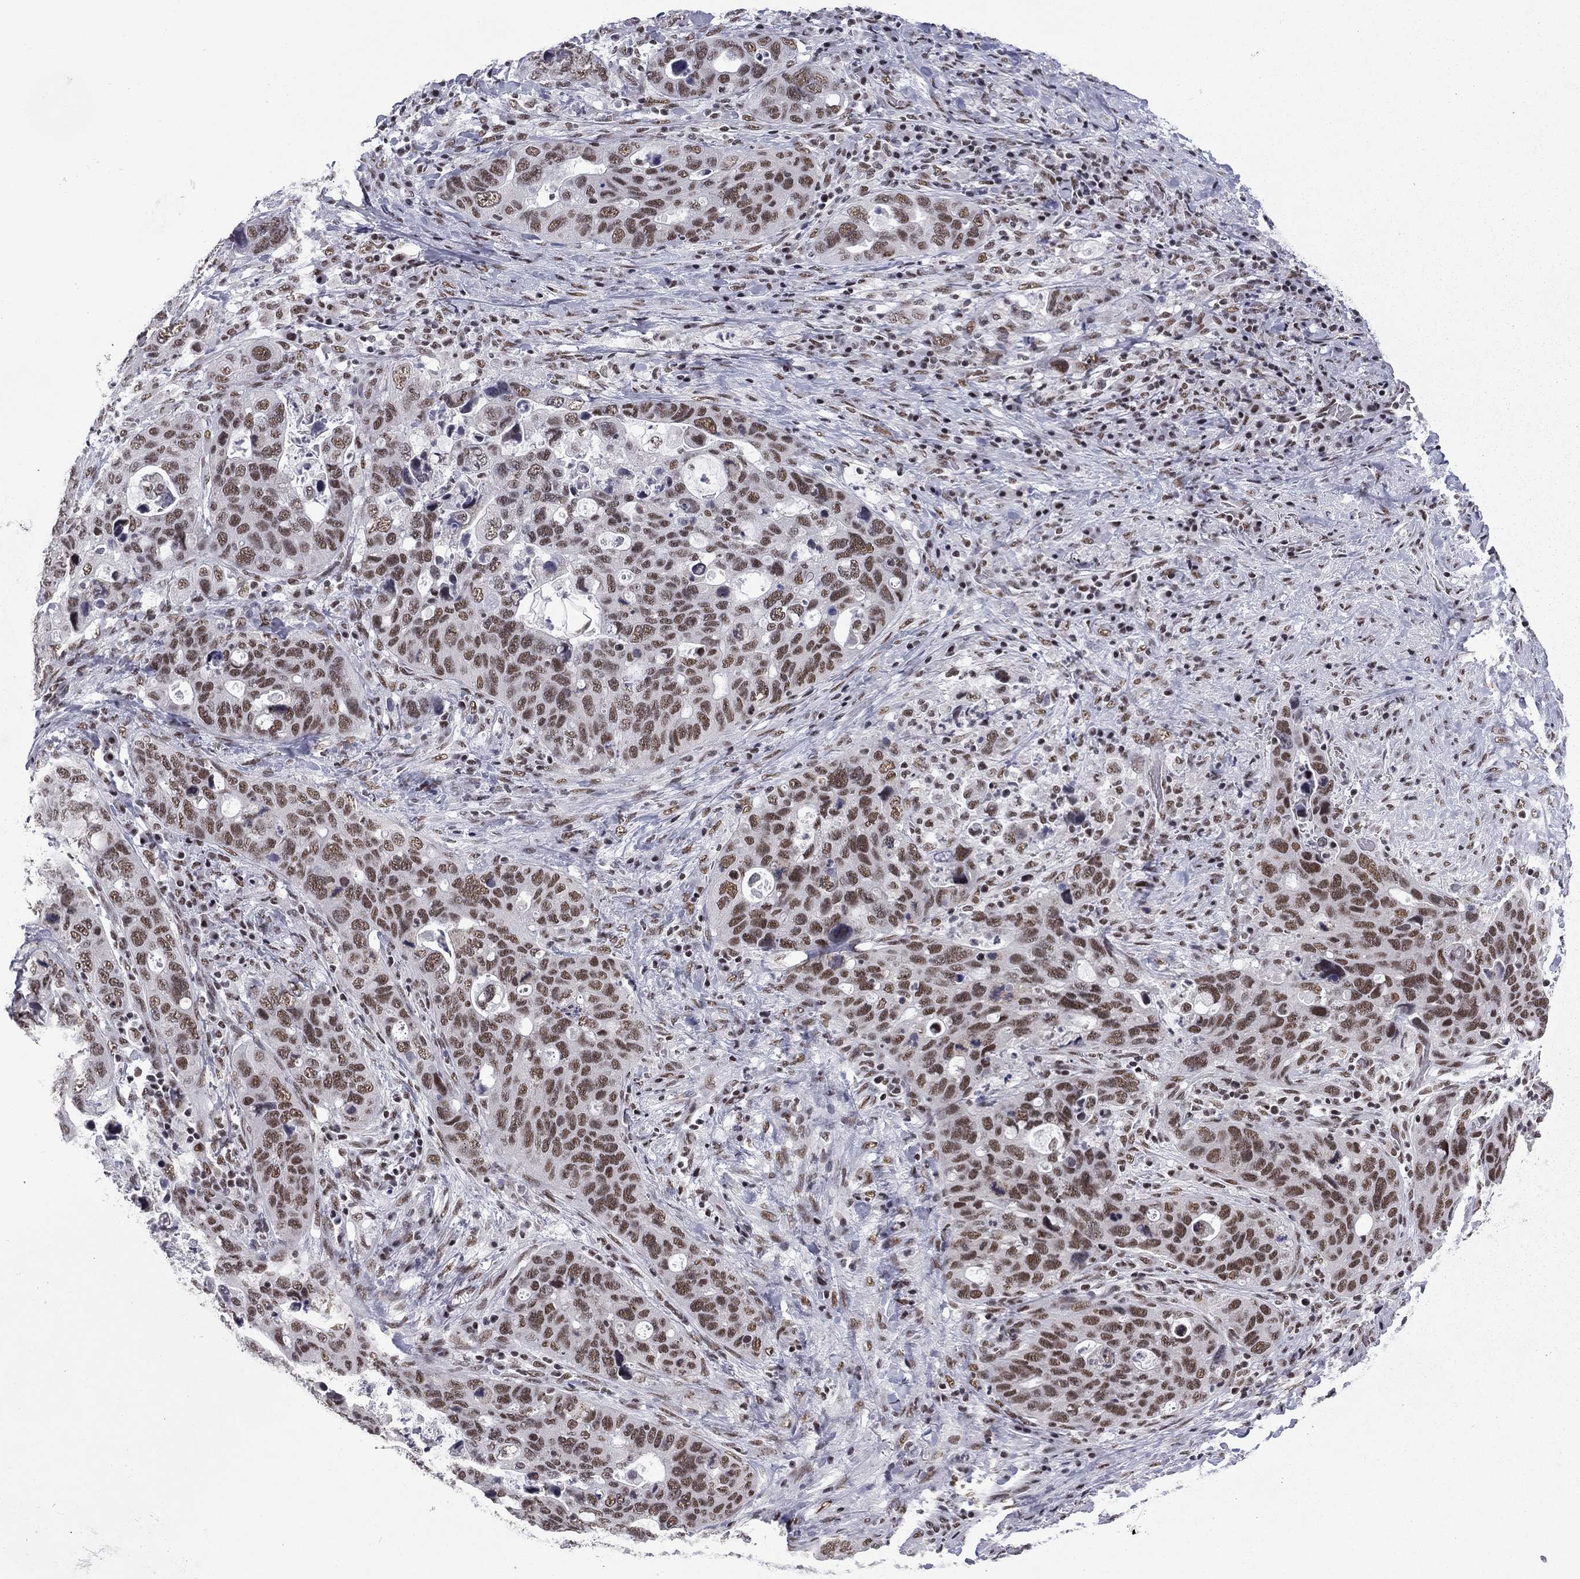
{"staining": {"intensity": "moderate", "quantity": ">75%", "location": "nuclear"}, "tissue": "stomach cancer", "cell_type": "Tumor cells", "image_type": "cancer", "snomed": [{"axis": "morphology", "description": "Adenocarcinoma, NOS"}, {"axis": "topography", "description": "Stomach"}], "caption": "The immunohistochemical stain labels moderate nuclear positivity in tumor cells of stomach cancer tissue.", "gene": "ETV5", "patient": {"sex": "male", "age": 54}}